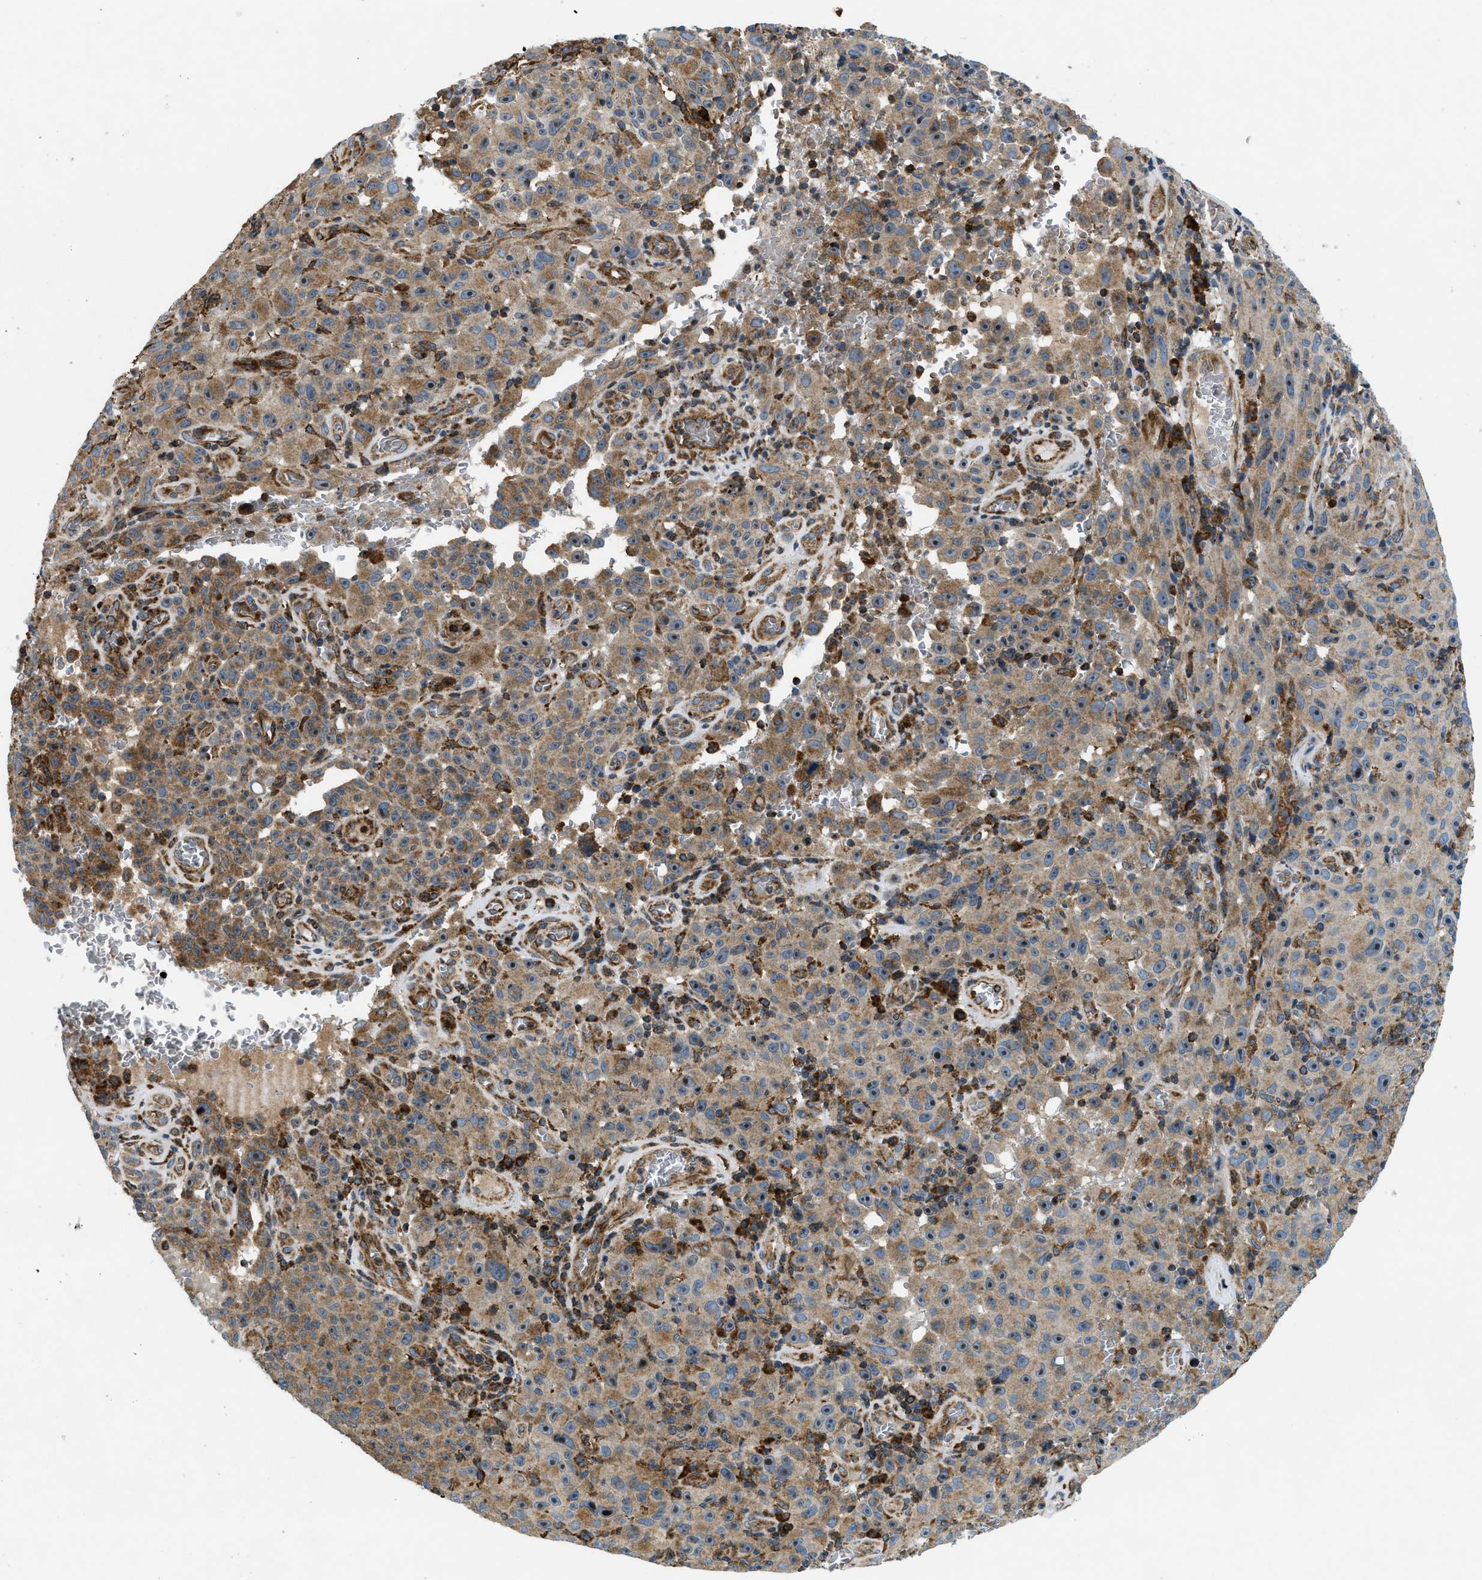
{"staining": {"intensity": "moderate", "quantity": ">75%", "location": "cytoplasmic/membranous,nuclear"}, "tissue": "melanoma", "cell_type": "Tumor cells", "image_type": "cancer", "snomed": [{"axis": "morphology", "description": "Malignant melanoma, NOS"}, {"axis": "topography", "description": "Skin"}], "caption": "A histopathology image of melanoma stained for a protein shows moderate cytoplasmic/membranous and nuclear brown staining in tumor cells.", "gene": "CSPG4", "patient": {"sex": "female", "age": 82}}